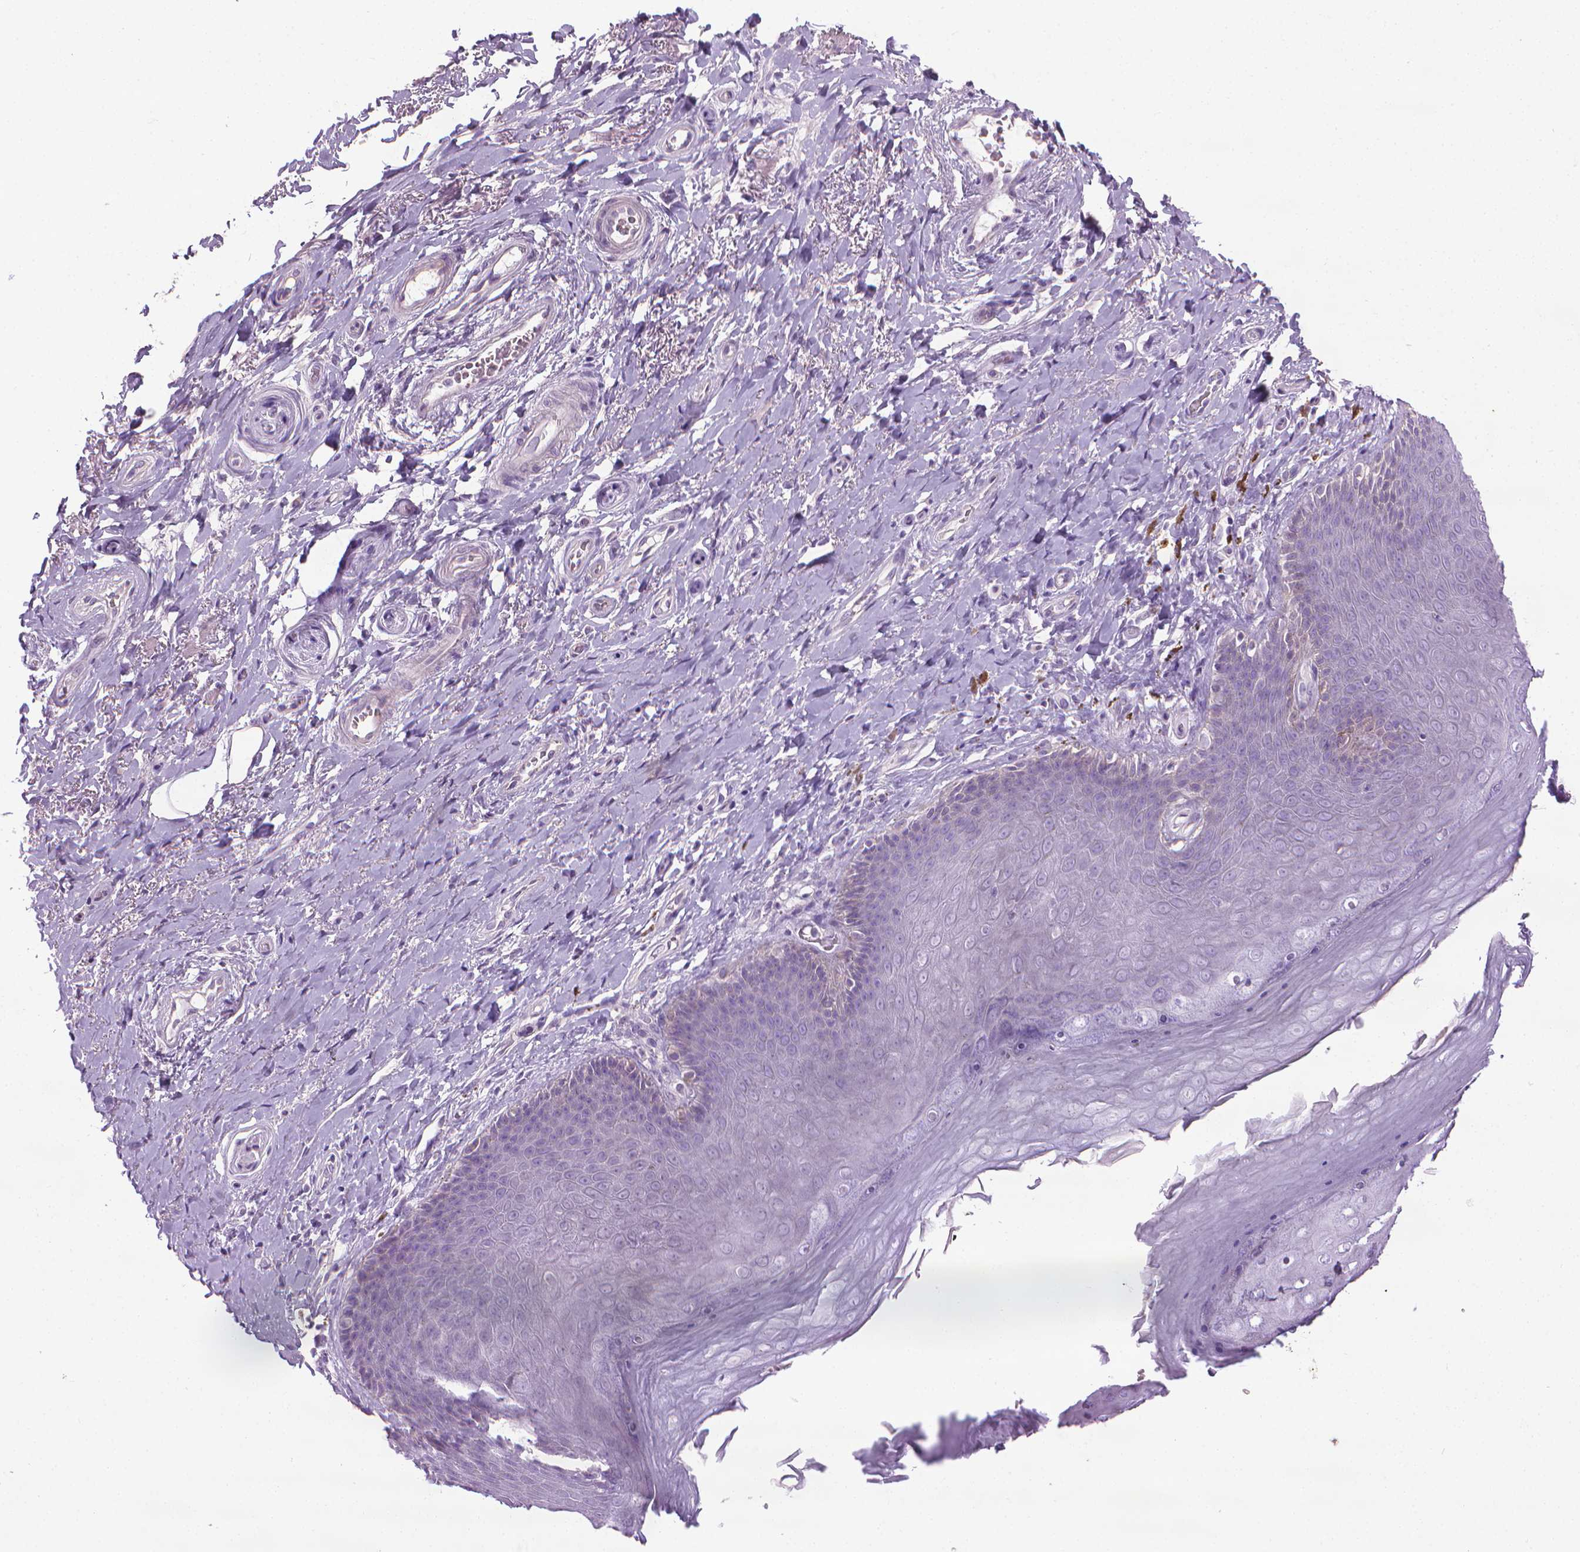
{"staining": {"intensity": "negative", "quantity": "none", "location": "none"}, "tissue": "soft tissue", "cell_type": "Fibroblasts", "image_type": "normal", "snomed": [{"axis": "morphology", "description": "Normal tissue, NOS"}, {"axis": "topography", "description": "Anal"}, {"axis": "topography", "description": "Peripheral nerve tissue"}], "caption": "IHC image of normal soft tissue stained for a protein (brown), which shows no positivity in fibroblasts.", "gene": "DNAI7", "patient": {"sex": "male", "age": 53}}